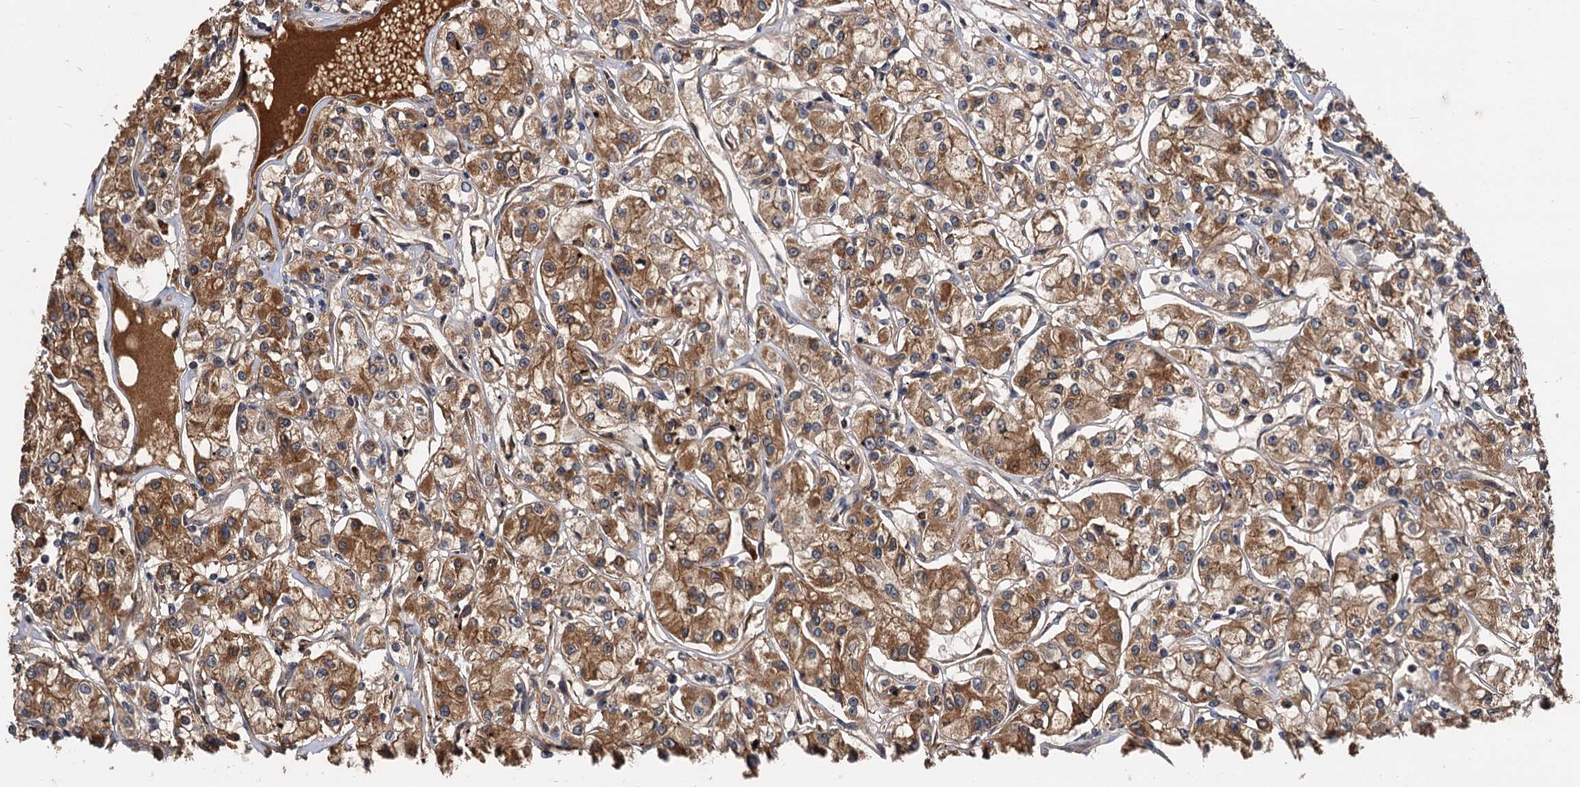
{"staining": {"intensity": "moderate", "quantity": ">75%", "location": "cytoplasmic/membranous"}, "tissue": "renal cancer", "cell_type": "Tumor cells", "image_type": "cancer", "snomed": [{"axis": "morphology", "description": "Adenocarcinoma, NOS"}, {"axis": "topography", "description": "Kidney"}], "caption": "A micrograph of adenocarcinoma (renal) stained for a protein exhibits moderate cytoplasmic/membranous brown staining in tumor cells. (Brightfield microscopy of DAB IHC at high magnification).", "gene": "MBD6", "patient": {"sex": "female", "age": 59}}